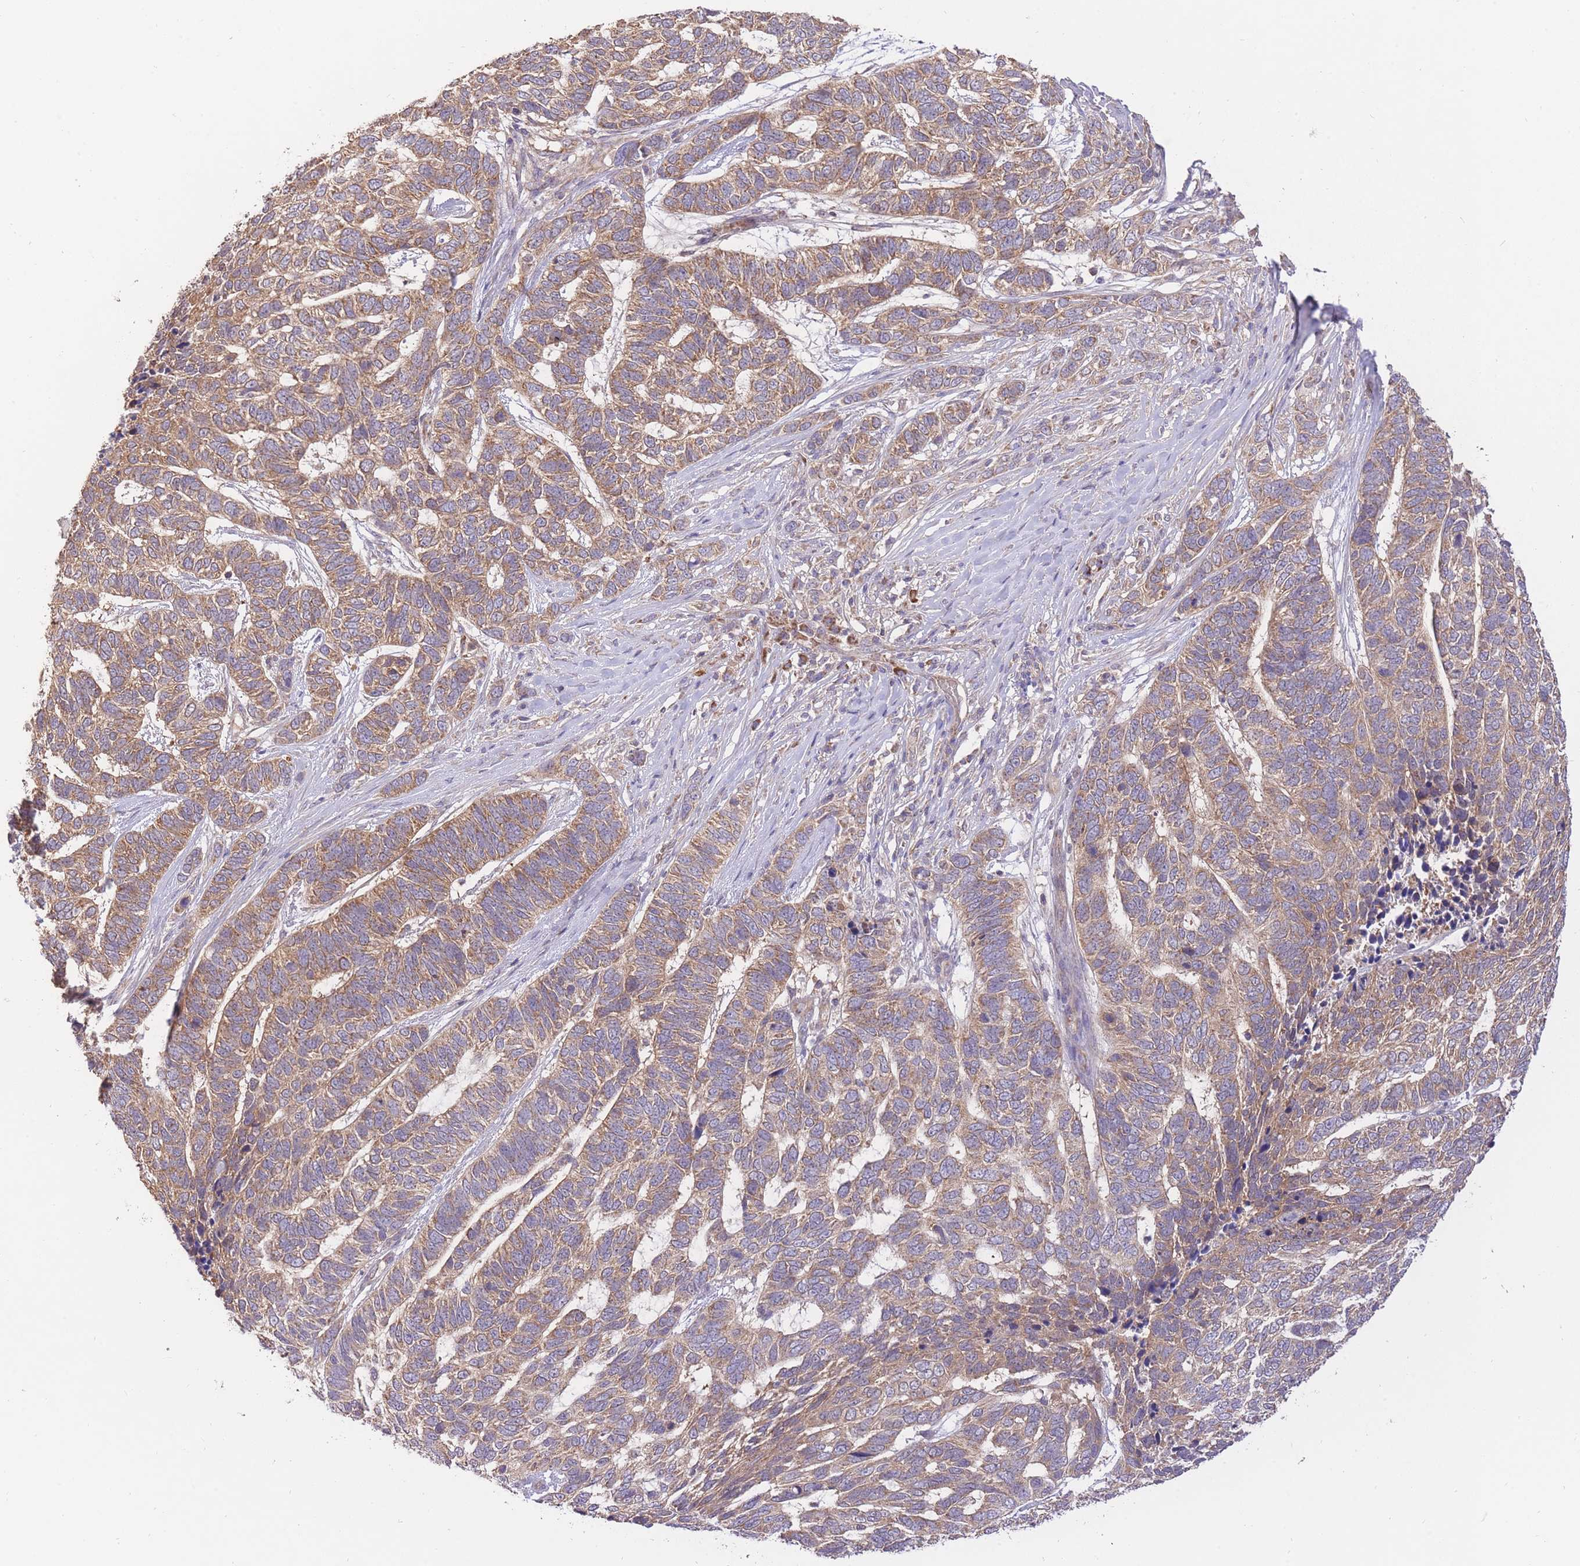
{"staining": {"intensity": "moderate", "quantity": ">75%", "location": "cytoplasmic/membranous"}, "tissue": "skin cancer", "cell_type": "Tumor cells", "image_type": "cancer", "snomed": [{"axis": "morphology", "description": "Basal cell carcinoma"}, {"axis": "topography", "description": "Skin"}], "caption": "IHC photomicrograph of human skin cancer (basal cell carcinoma) stained for a protein (brown), which displays medium levels of moderate cytoplasmic/membranous staining in about >75% of tumor cells.", "gene": "PREP", "patient": {"sex": "female", "age": 65}}